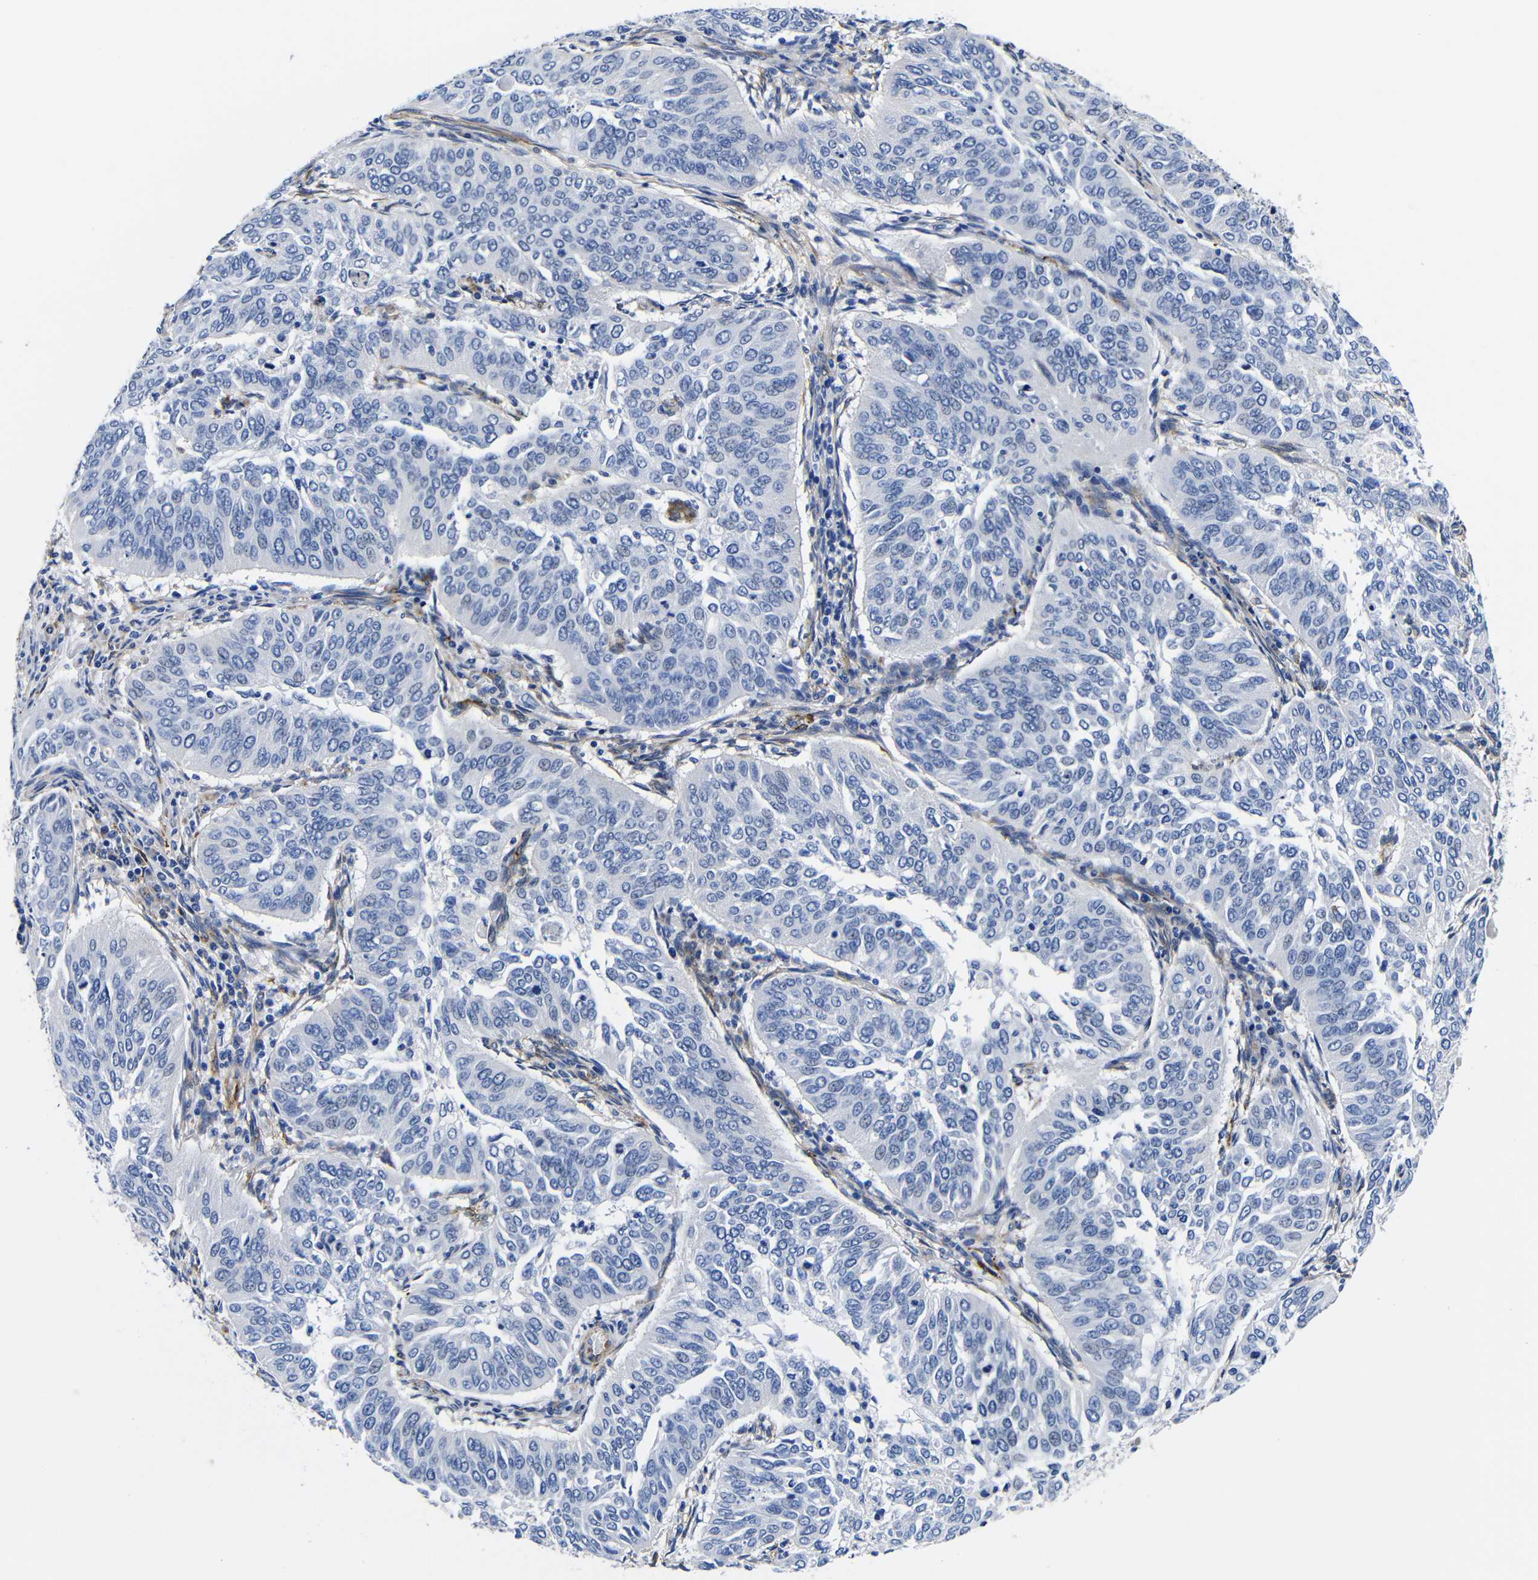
{"staining": {"intensity": "negative", "quantity": "none", "location": "none"}, "tissue": "cervical cancer", "cell_type": "Tumor cells", "image_type": "cancer", "snomed": [{"axis": "morphology", "description": "Normal tissue, NOS"}, {"axis": "morphology", "description": "Squamous cell carcinoma, NOS"}, {"axis": "topography", "description": "Cervix"}], "caption": "Tumor cells are negative for protein expression in human cervical cancer.", "gene": "LRIG1", "patient": {"sex": "female", "age": 39}}